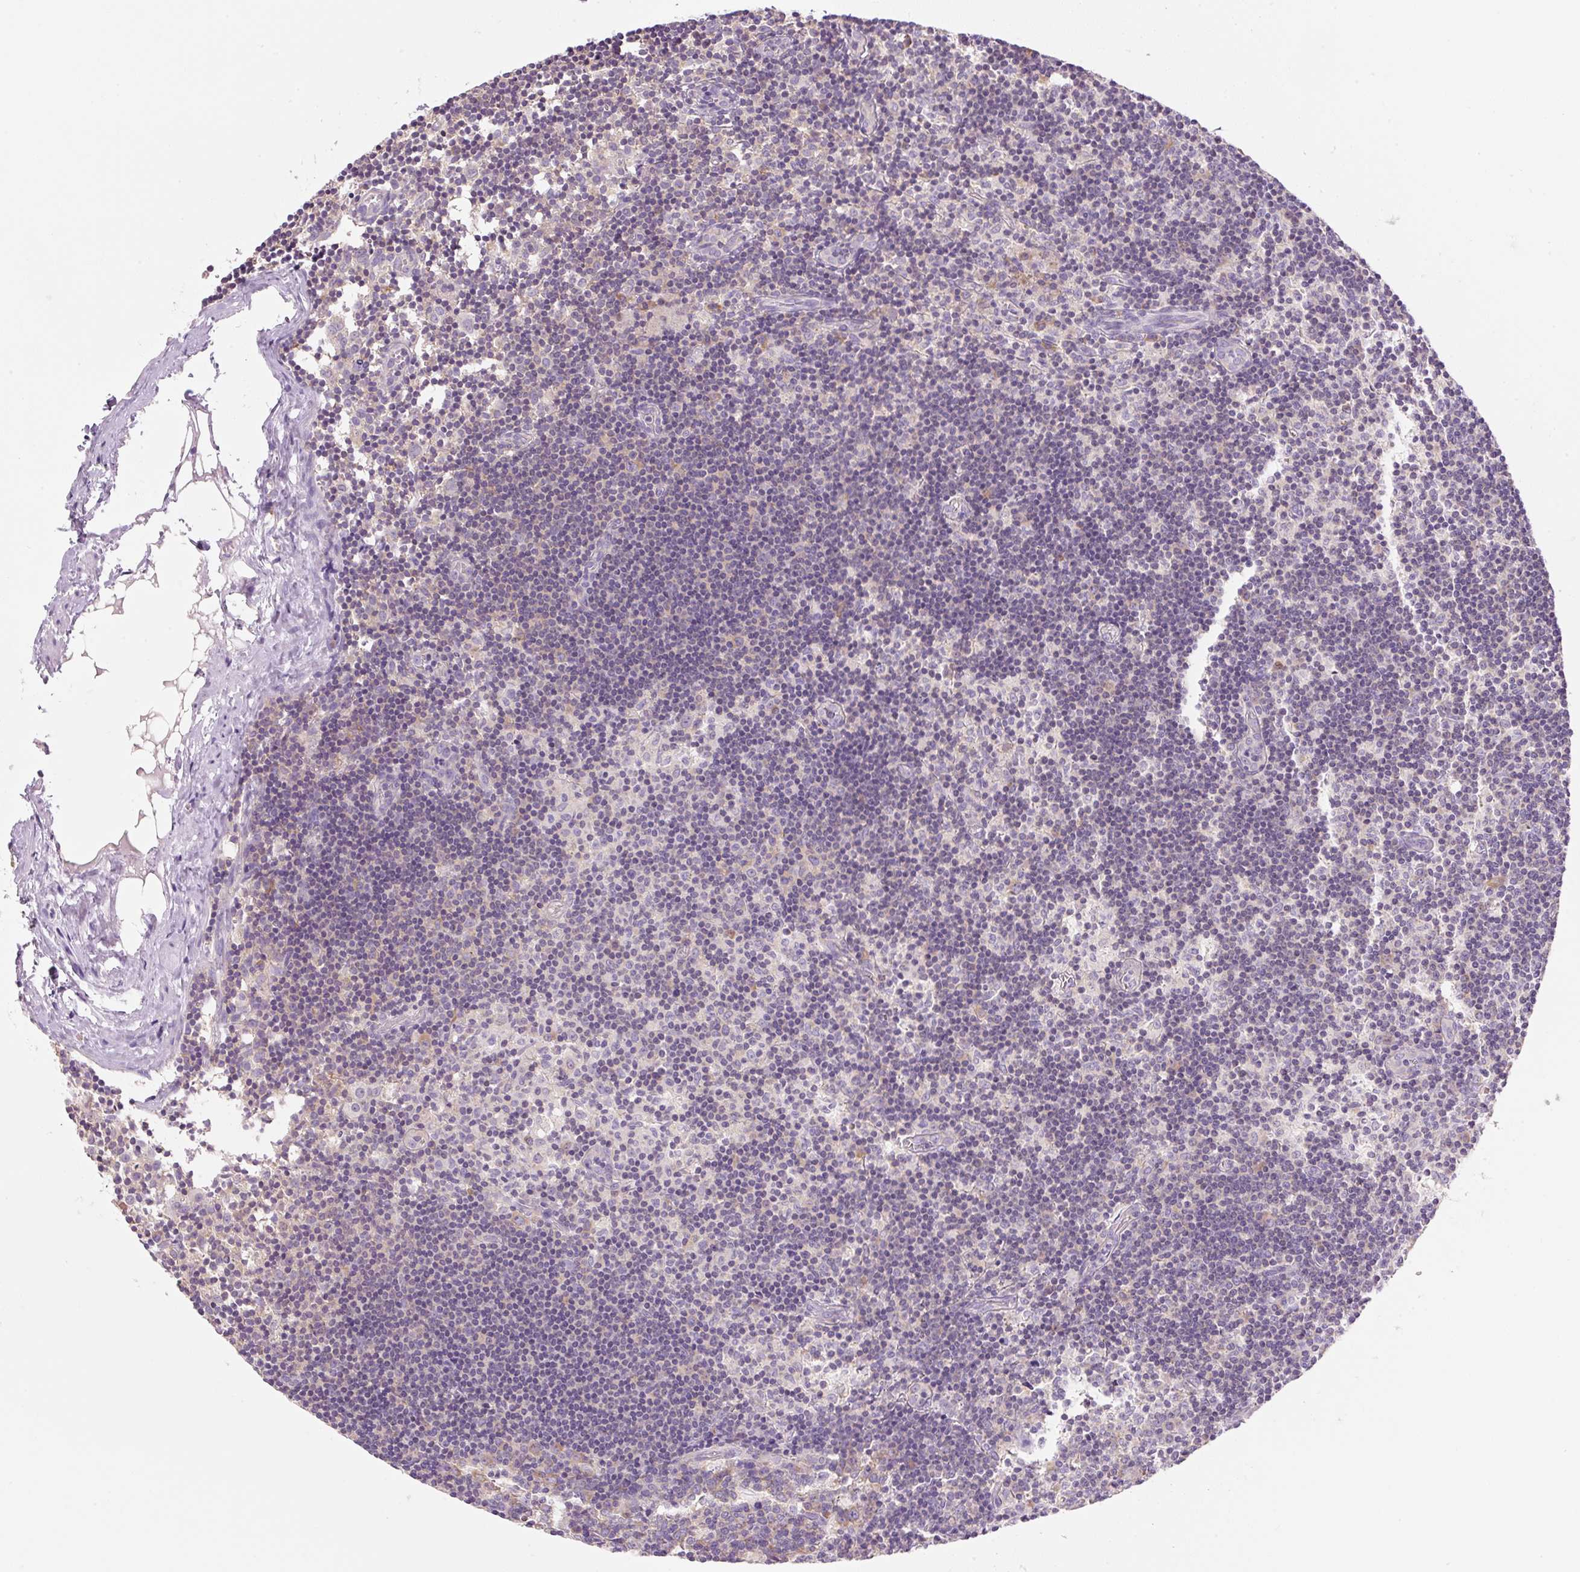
{"staining": {"intensity": "weak", "quantity": "25%-75%", "location": "cytoplasmic/membranous"}, "tissue": "lymph node", "cell_type": "Germinal center cells", "image_type": "normal", "snomed": [{"axis": "morphology", "description": "Normal tissue, NOS"}, {"axis": "topography", "description": "Lymph node"}], "caption": "This is an image of immunohistochemistry (IHC) staining of normal lymph node, which shows weak staining in the cytoplasmic/membranous of germinal center cells.", "gene": "RPL18A", "patient": {"sex": "female", "age": 45}}